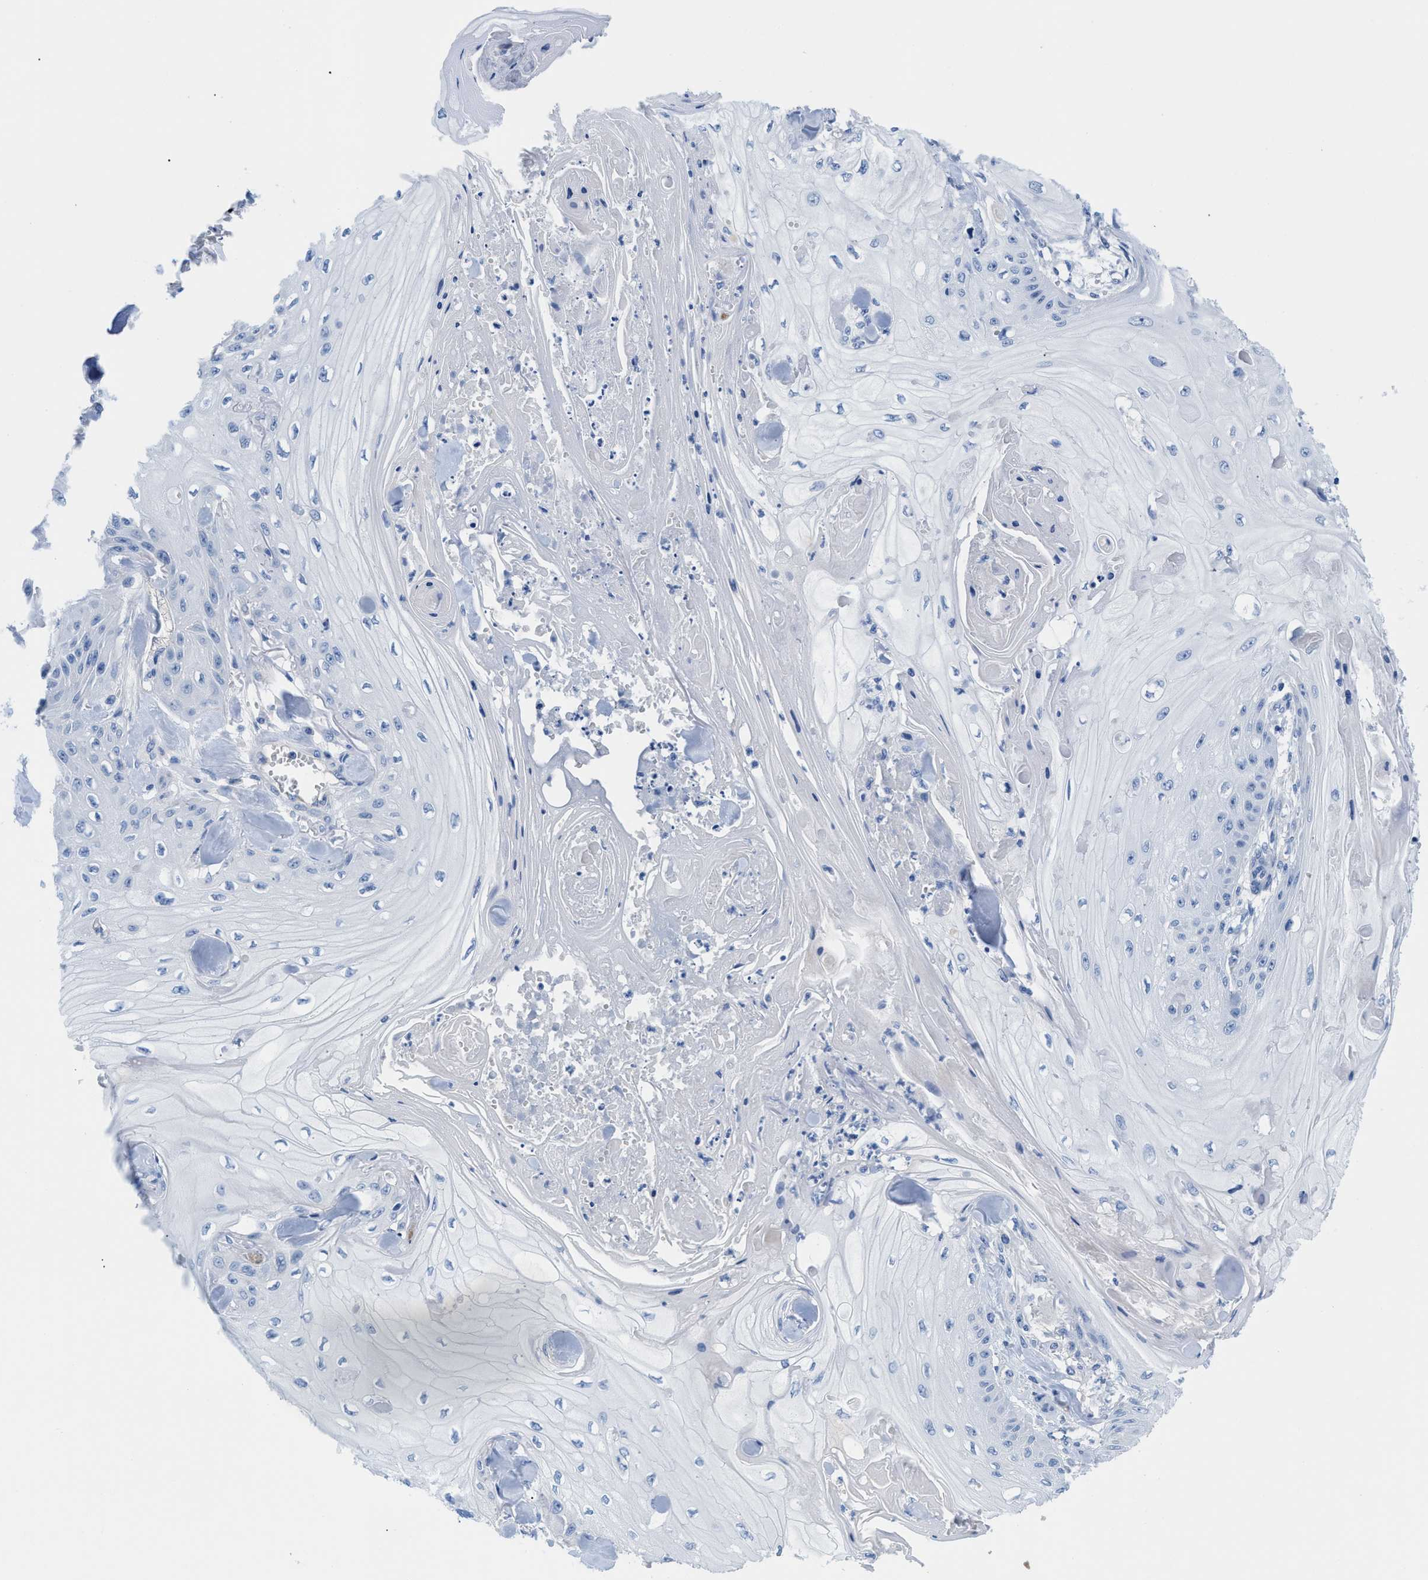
{"staining": {"intensity": "negative", "quantity": "none", "location": "none"}, "tissue": "skin cancer", "cell_type": "Tumor cells", "image_type": "cancer", "snomed": [{"axis": "morphology", "description": "Squamous cell carcinoma, NOS"}, {"axis": "topography", "description": "Skin"}], "caption": "High power microscopy image of an immunohistochemistry (IHC) image of squamous cell carcinoma (skin), revealing no significant staining in tumor cells. (DAB (3,3'-diaminobenzidine) IHC visualized using brightfield microscopy, high magnification).", "gene": "SLFN13", "patient": {"sex": "male", "age": 74}}